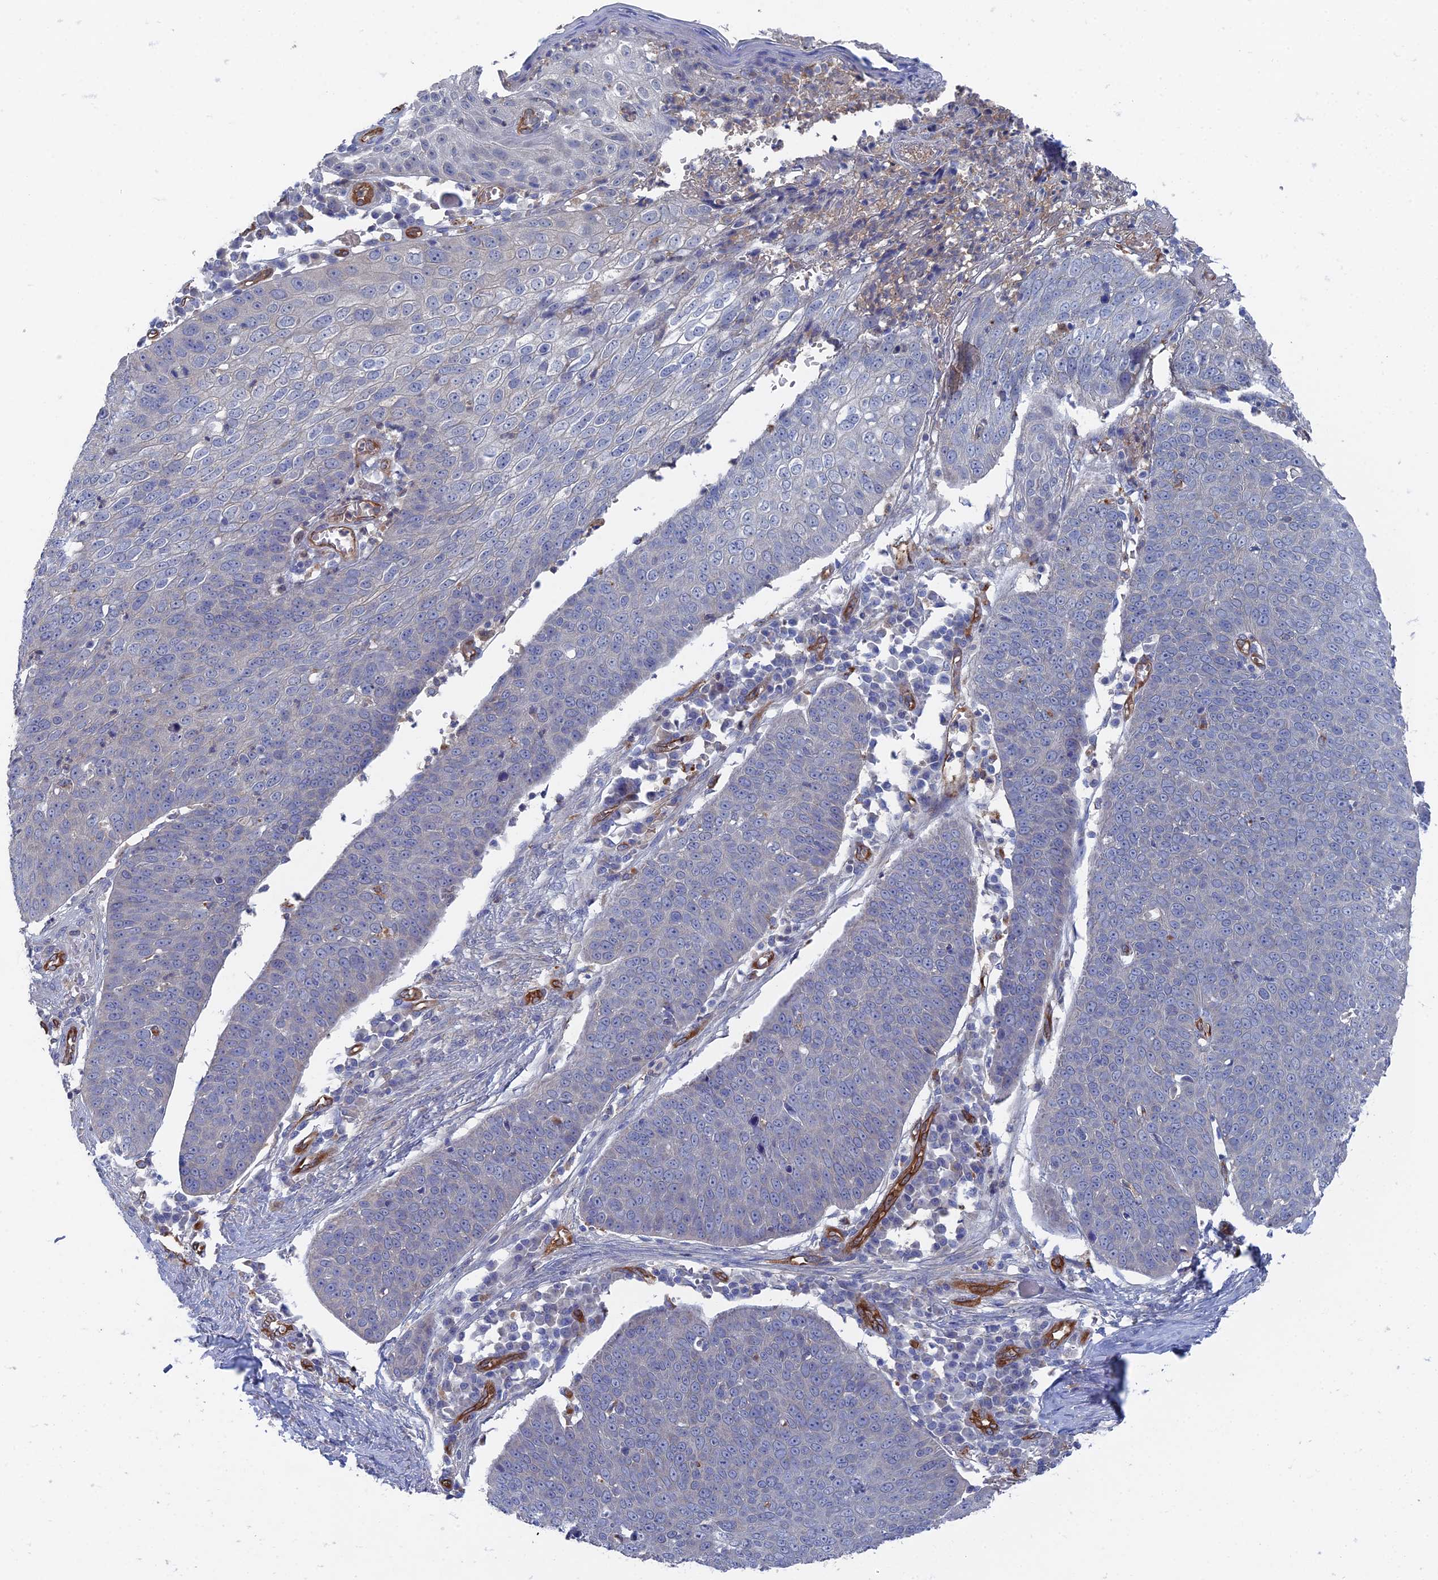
{"staining": {"intensity": "negative", "quantity": "none", "location": "none"}, "tissue": "skin cancer", "cell_type": "Tumor cells", "image_type": "cancer", "snomed": [{"axis": "morphology", "description": "Squamous cell carcinoma, NOS"}, {"axis": "topography", "description": "Skin"}], "caption": "Immunohistochemistry (IHC) of human skin cancer exhibits no expression in tumor cells.", "gene": "ARAP3", "patient": {"sex": "male", "age": 71}}